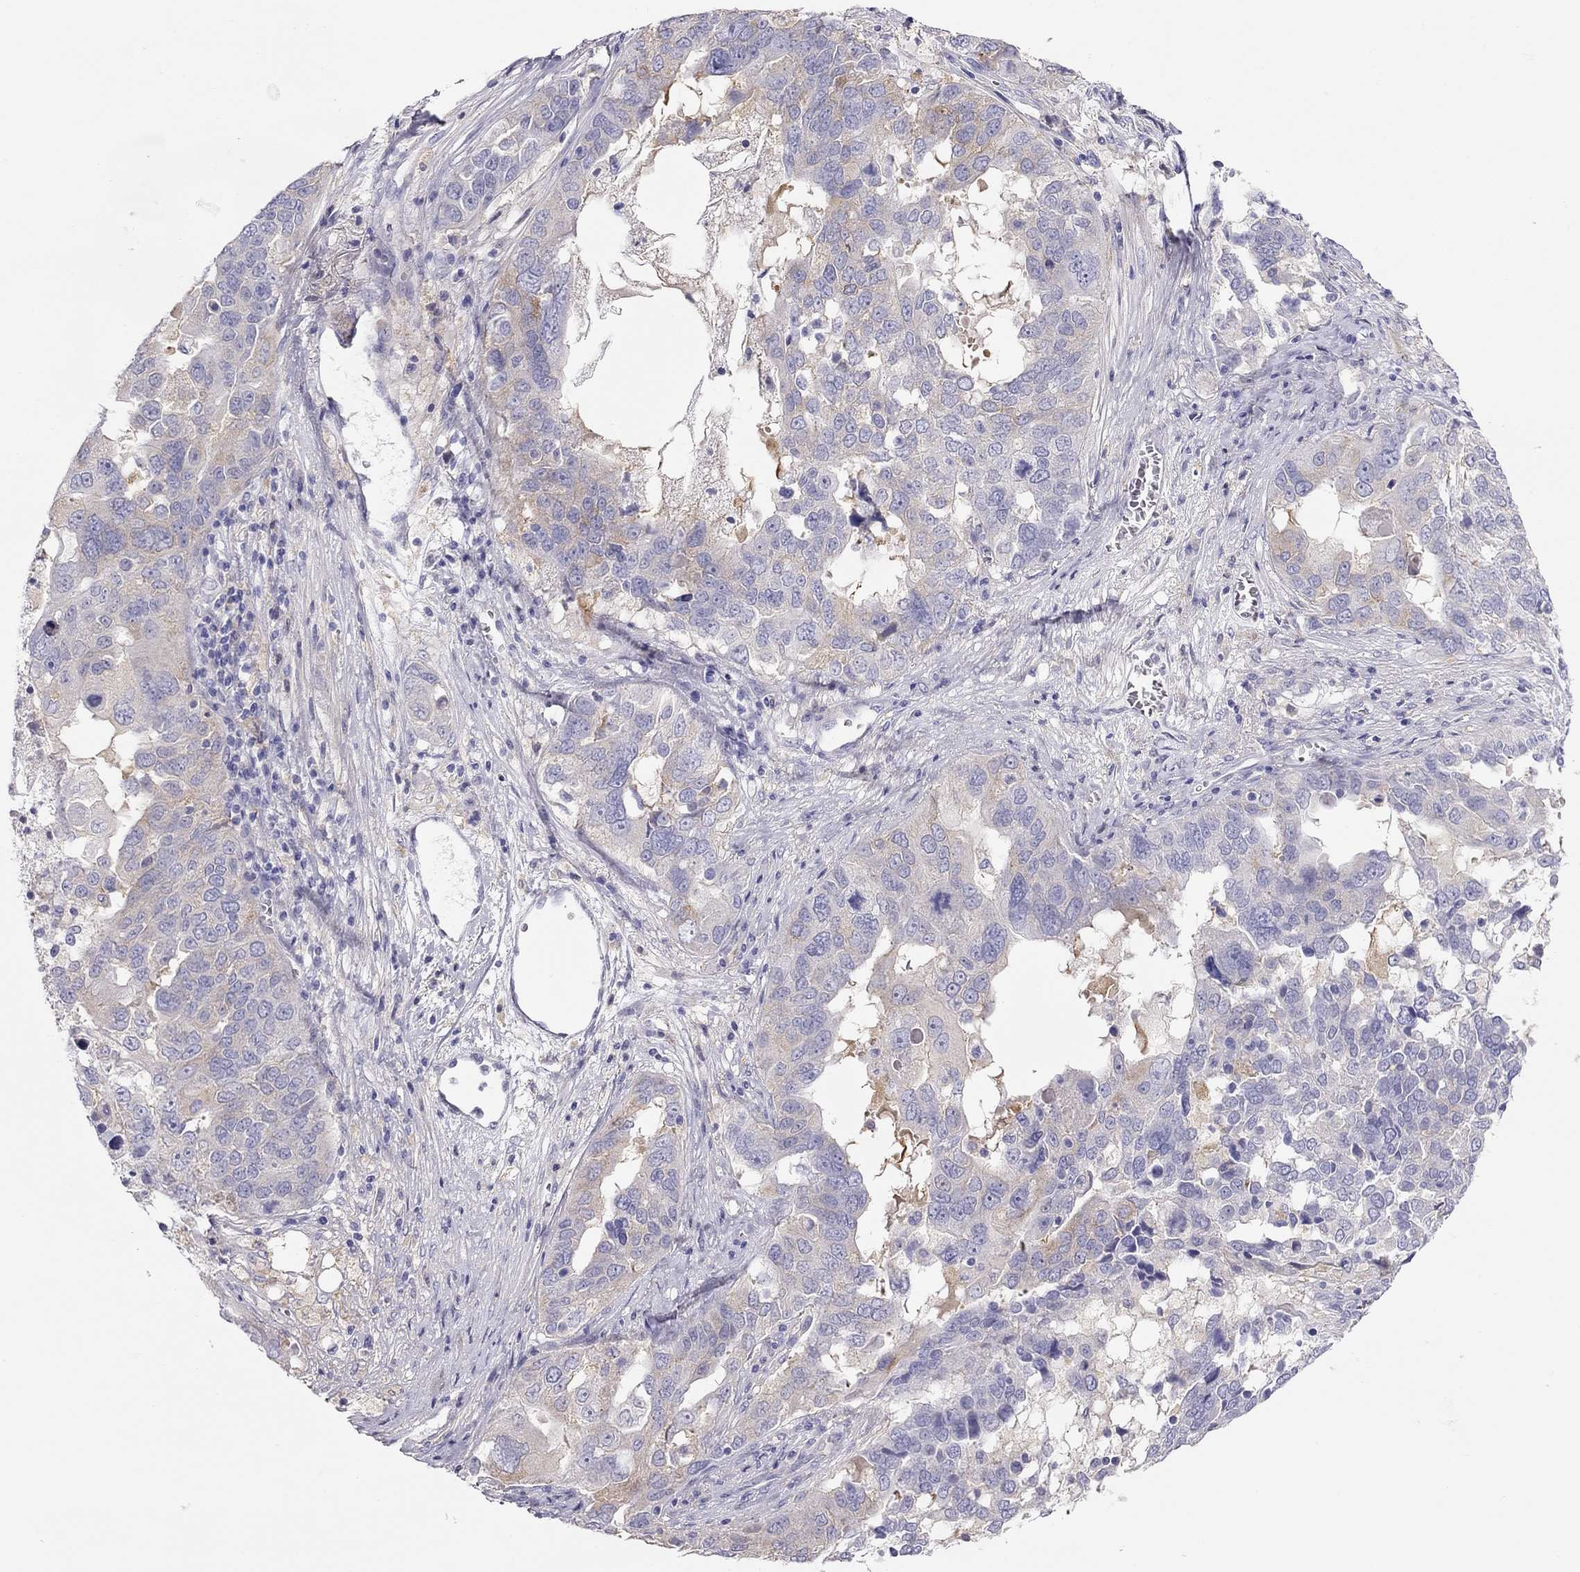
{"staining": {"intensity": "weak", "quantity": "<25%", "location": "cytoplasmic/membranous"}, "tissue": "ovarian cancer", "cell_type": "Tumor cells", "image_type": "cancer", "snomed": [{"axis": "morphology", "description": "Carcinoma, endometroid"}, {"axis": "topography", "description": "Soft tissue"}, {"axis": "topography", "description": "Ovary"}], "caption": "This image is of ovarian cancer stained with immunohistochemistry (IHC) to label a protein in brown with the nuclei are counter-stained blue. There is no positivity in tumor cells.", "gene": "ALOX15B", "patient": {"sex": "female", "age": 52}}